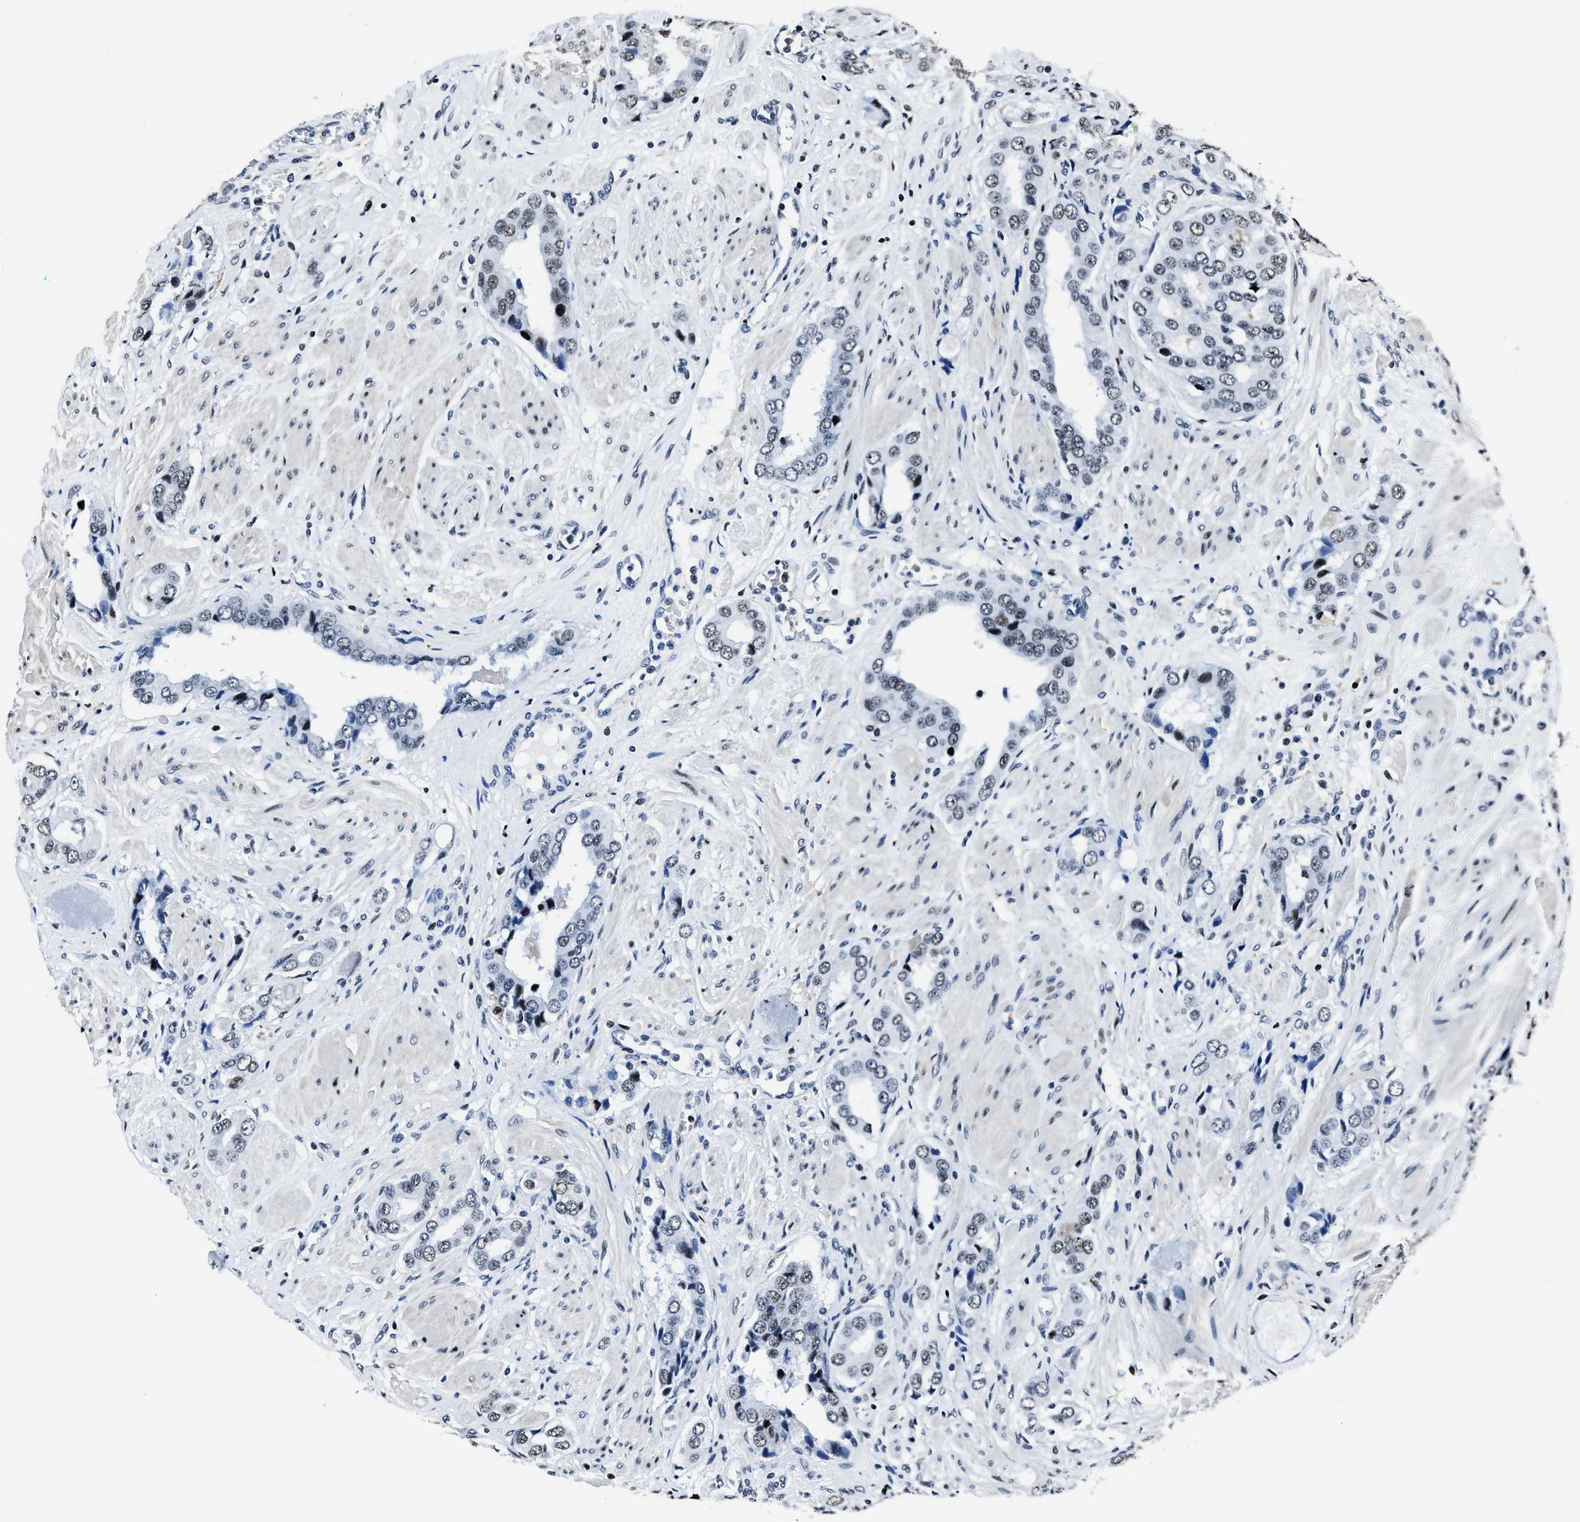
{"staining": {"intensity": "weak", "quantity": "<25%", "location": "nuclear"}, "tissue": "prostate cancer", "cell_type": "Tumor cells", "image_type": "cancer", "snomed": [{"axis": "morphology", "description": "Adenocarcinoma, High grade"}, {"axis": "topography", "description": "Prostate"}], "caption": "High power microscopy image of an immunohistochemistry (IHC) histopathology image of prostate cancer (high-grade adenocarcinoma), revealing no significant positivity in tumor cells.", "gene": "PPIE", "patient": {"sex": "male", "age": 52}}